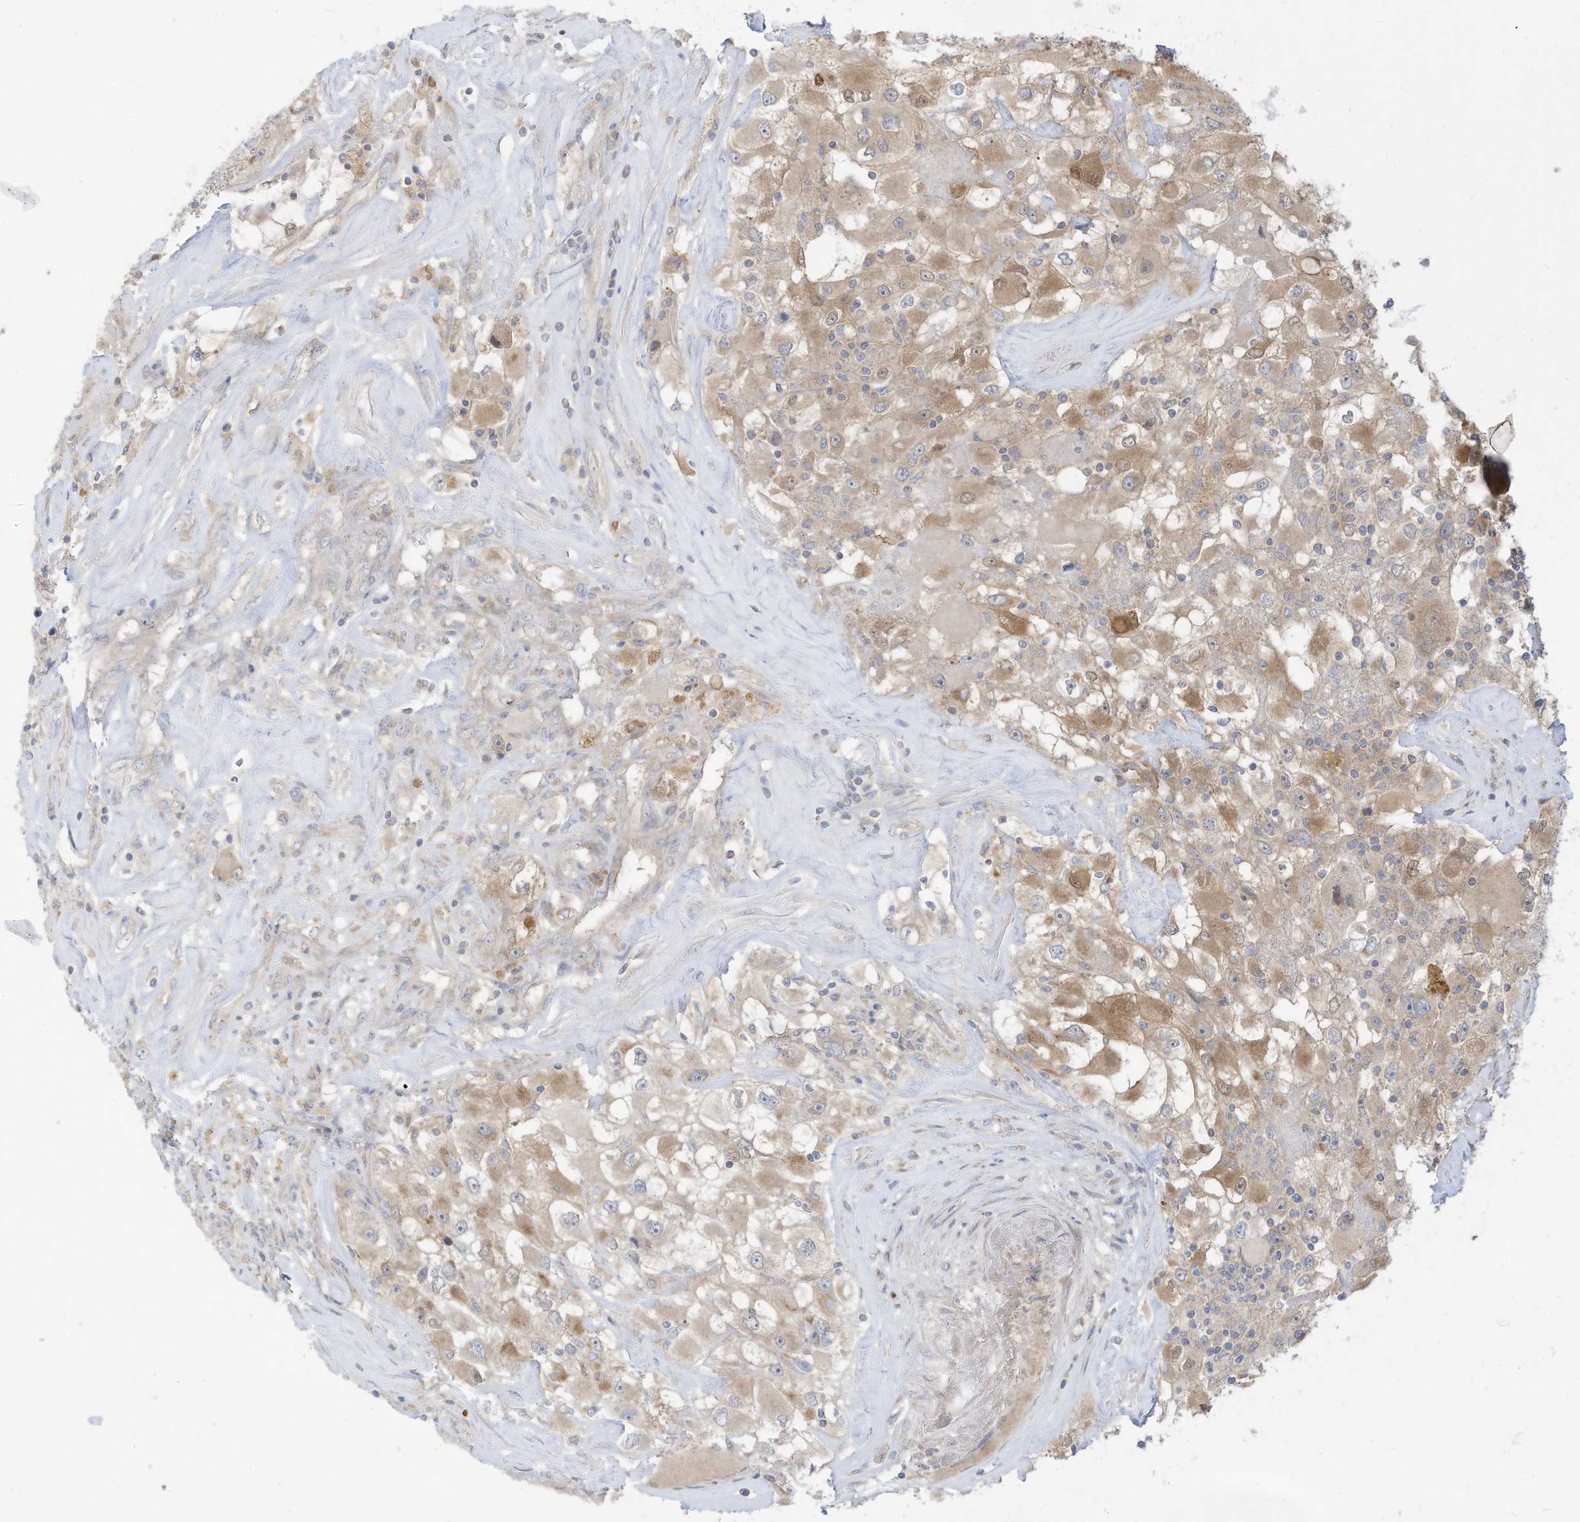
{"staining": {"intensity": "moderate", "quantity": "25%-75%", "location": "cytoplasmic/membranous"}, "tissue": "renal cancer", "cell_type": "Tumor cells", "image_type": "cancer", "snomed": [{"axis": "morphology", "description": "Adenocarcinoma, NOS"}, {"axis": "topography", "description": "Kidney"}], "caption": "DAB immunohistochemical staining of adenocarcinoma (renal) exhibits moderate cytoplasmic/membranous protein staining in approximately 25%-75% of tumor cells.", "gene": "LRRN2", "patient": {"sex": "female", "age": 52}}